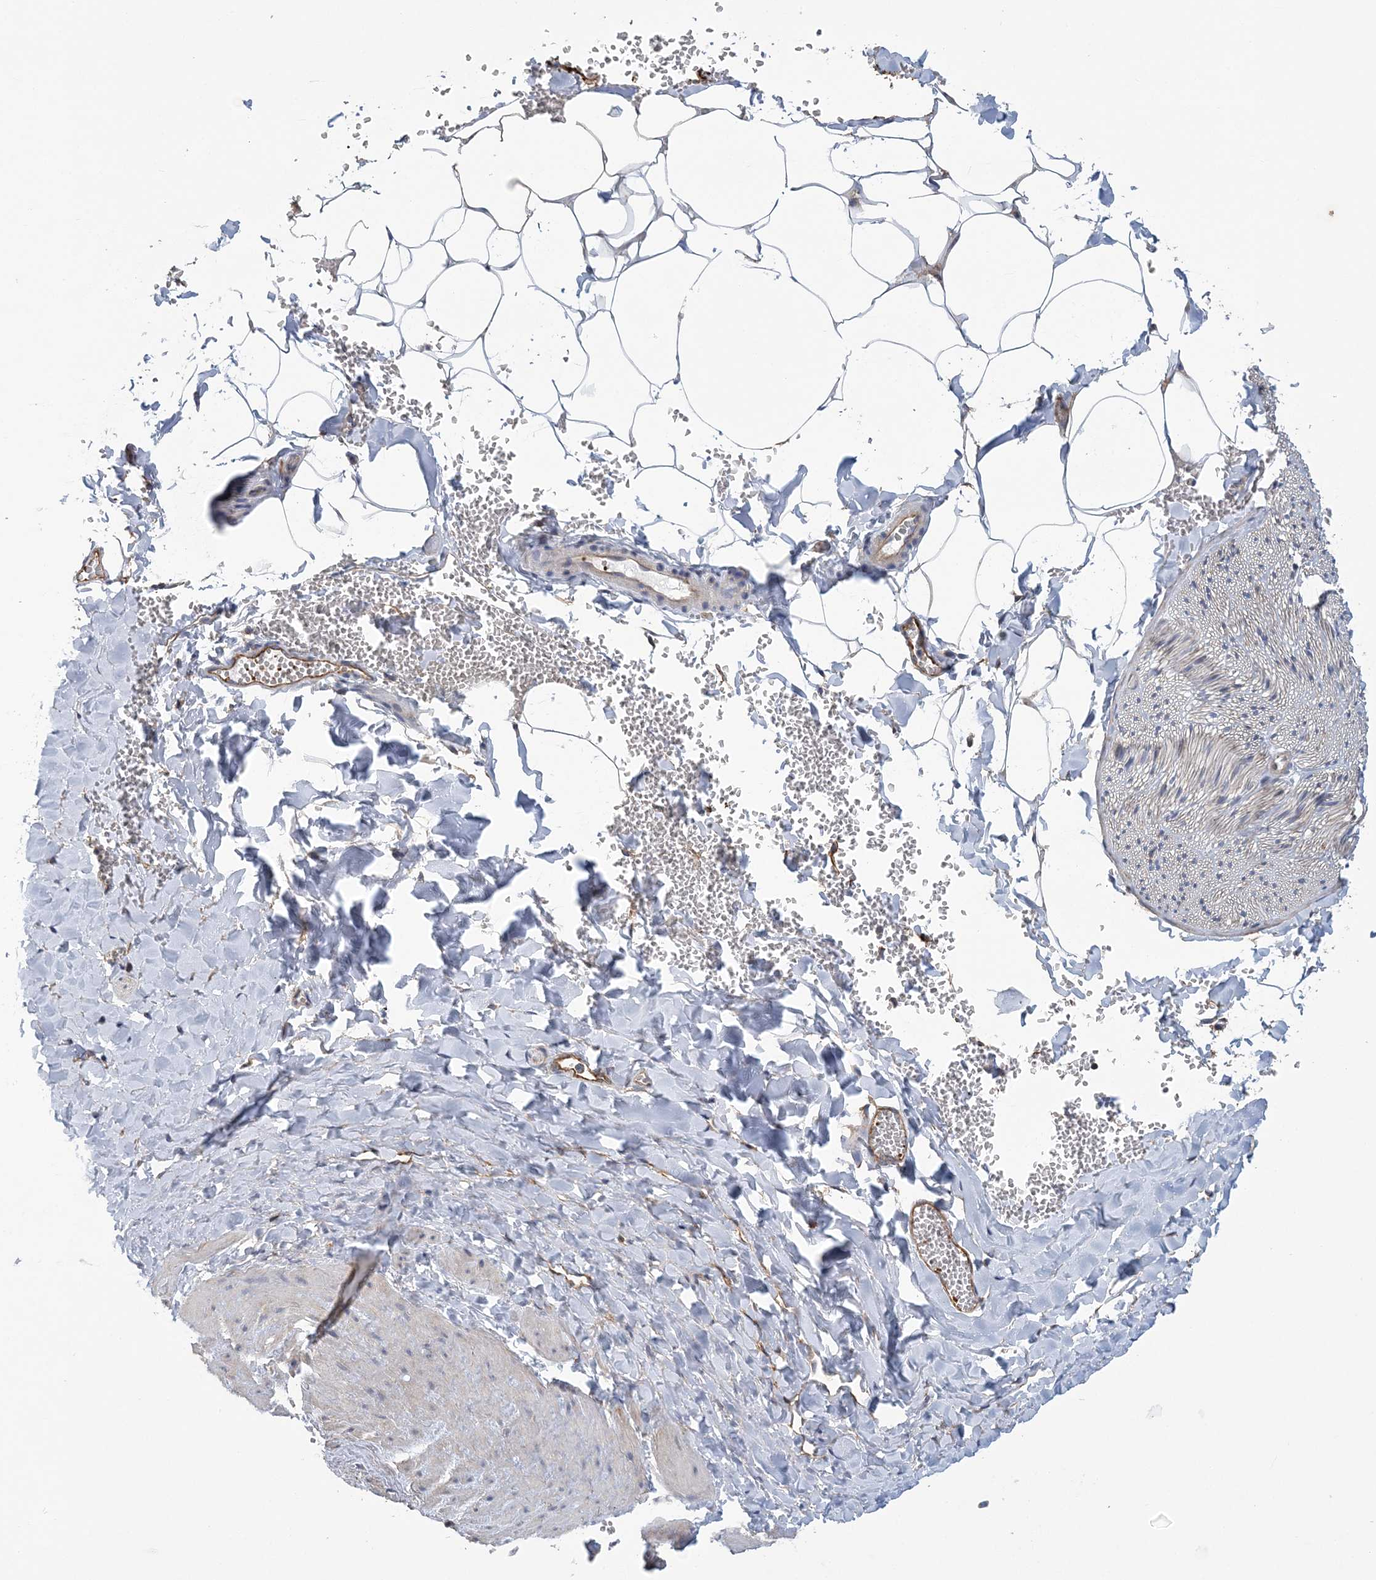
{"staining": {"intensity": "negative", "quantity": "none", "location": "none"}, "tissue": "adipose tissue", "cell_type": "Adipocytes", "image_type": "normal", "snomed": [{"axis": "morphology", "description": "Normal tissue, NOS"}, {"axis": "topography", "description": "Gallbladder"}, {"axis": "topography", "description": "Peripheral nerve tissue"}], "caption": "Adipose tissue was stained to show a protein in brown. There is no significant expression in adipocytes. The staining is performed using DAB brown chromogen with nuclei counter-stained in using hematoxylin.", "gene": "ARAP2", "patient": {"sex": "male", "age": 38}}